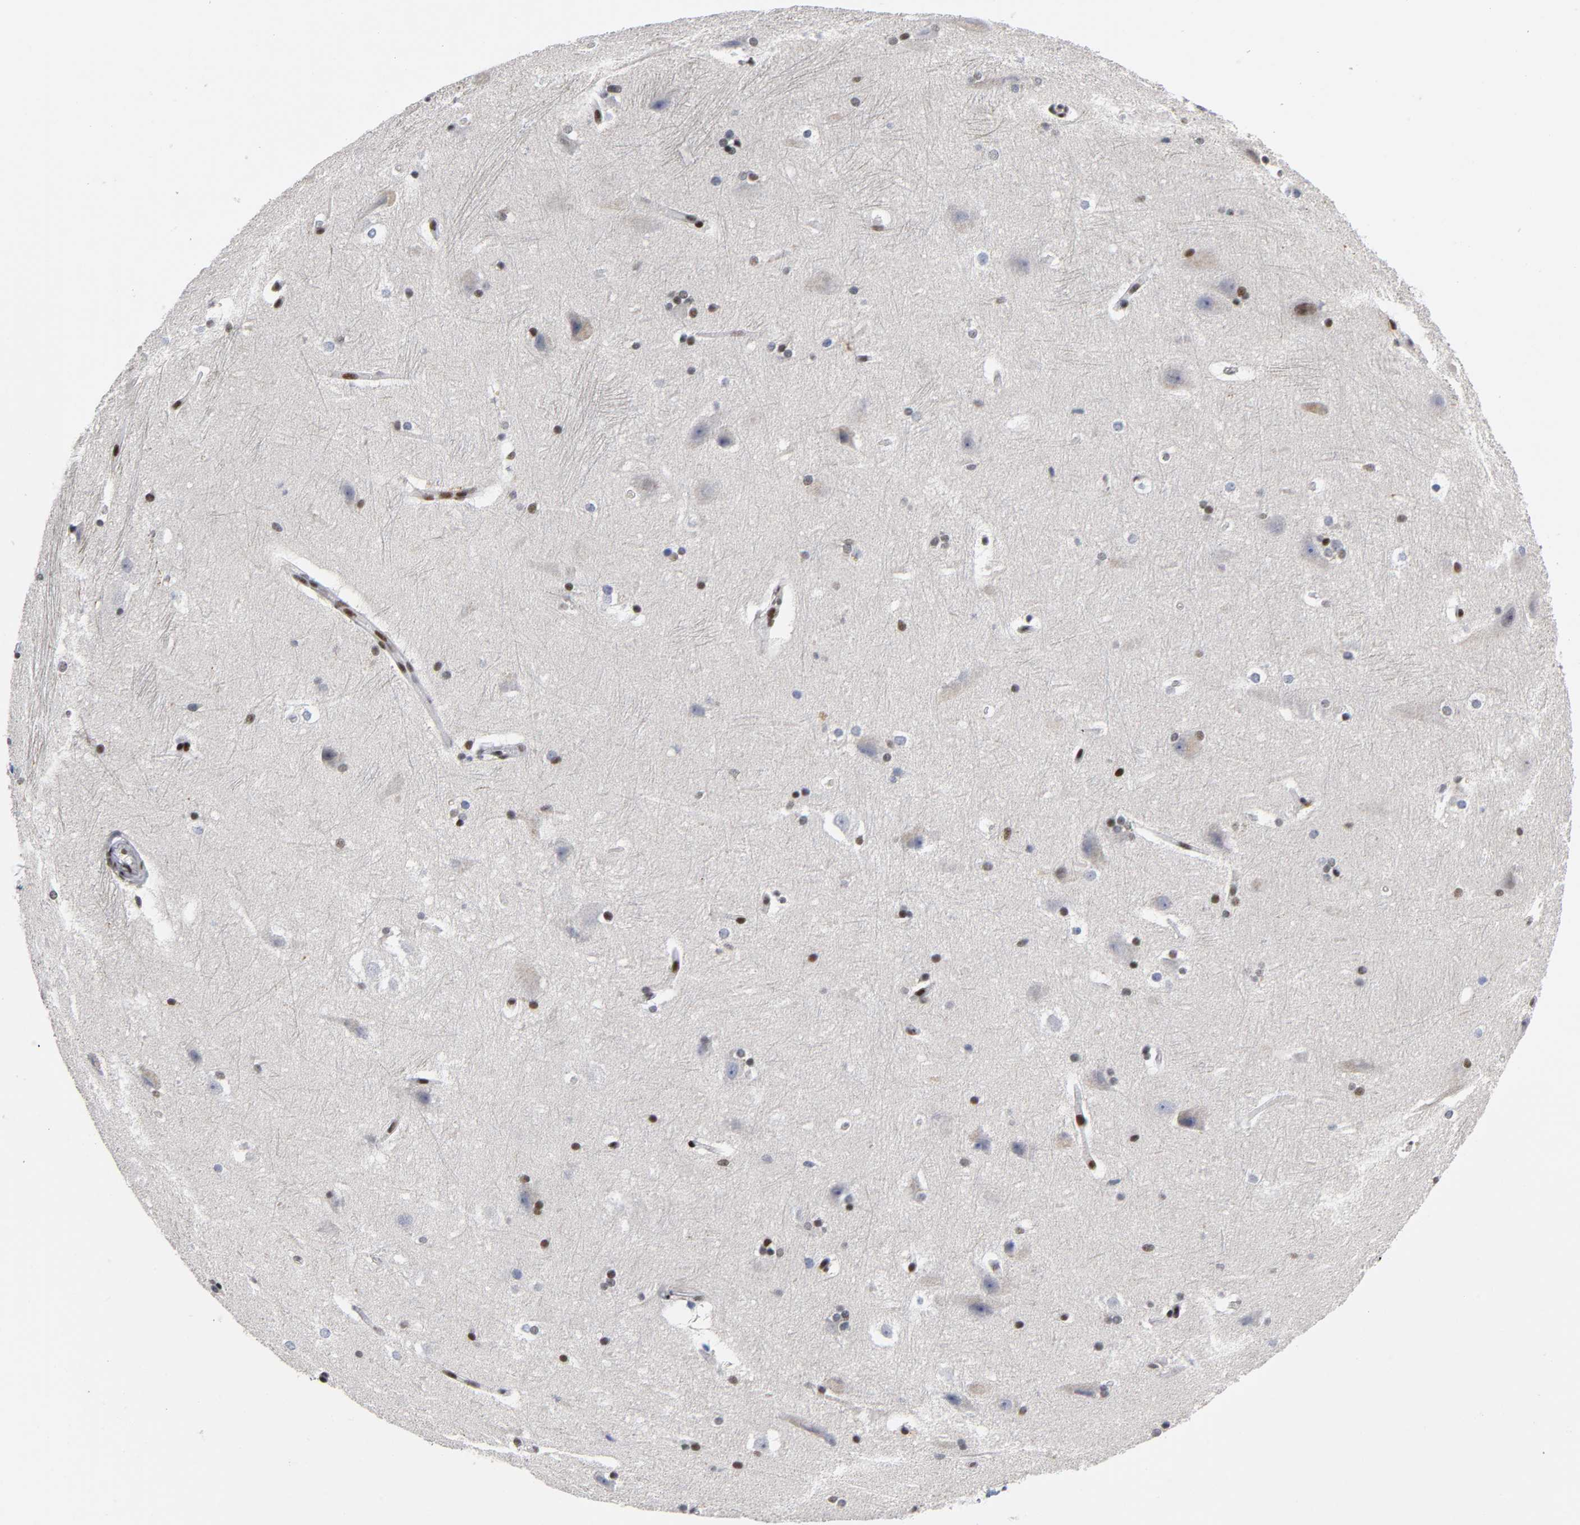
{"staining": {"intensity": "moderate", "quantity": "<25%", "location": "nuclear"}, "tissue": "hippocampus", "cell_type": "Glial cells", "image_type": "normal", "snomed": [{"axis": "morphology", "description": "Normal tissue, NOS"}, {"axis": "topography", "description": "Hippocampus"}], "caption": "Immunohistochemical staining of unremarkable hippocampus demonstrates <25% levels of moderate nuclear protein positivity in approximately <25% of glial cells.", "gene": "CREBBP", "patient": {"sex": "female", "age": 19}}